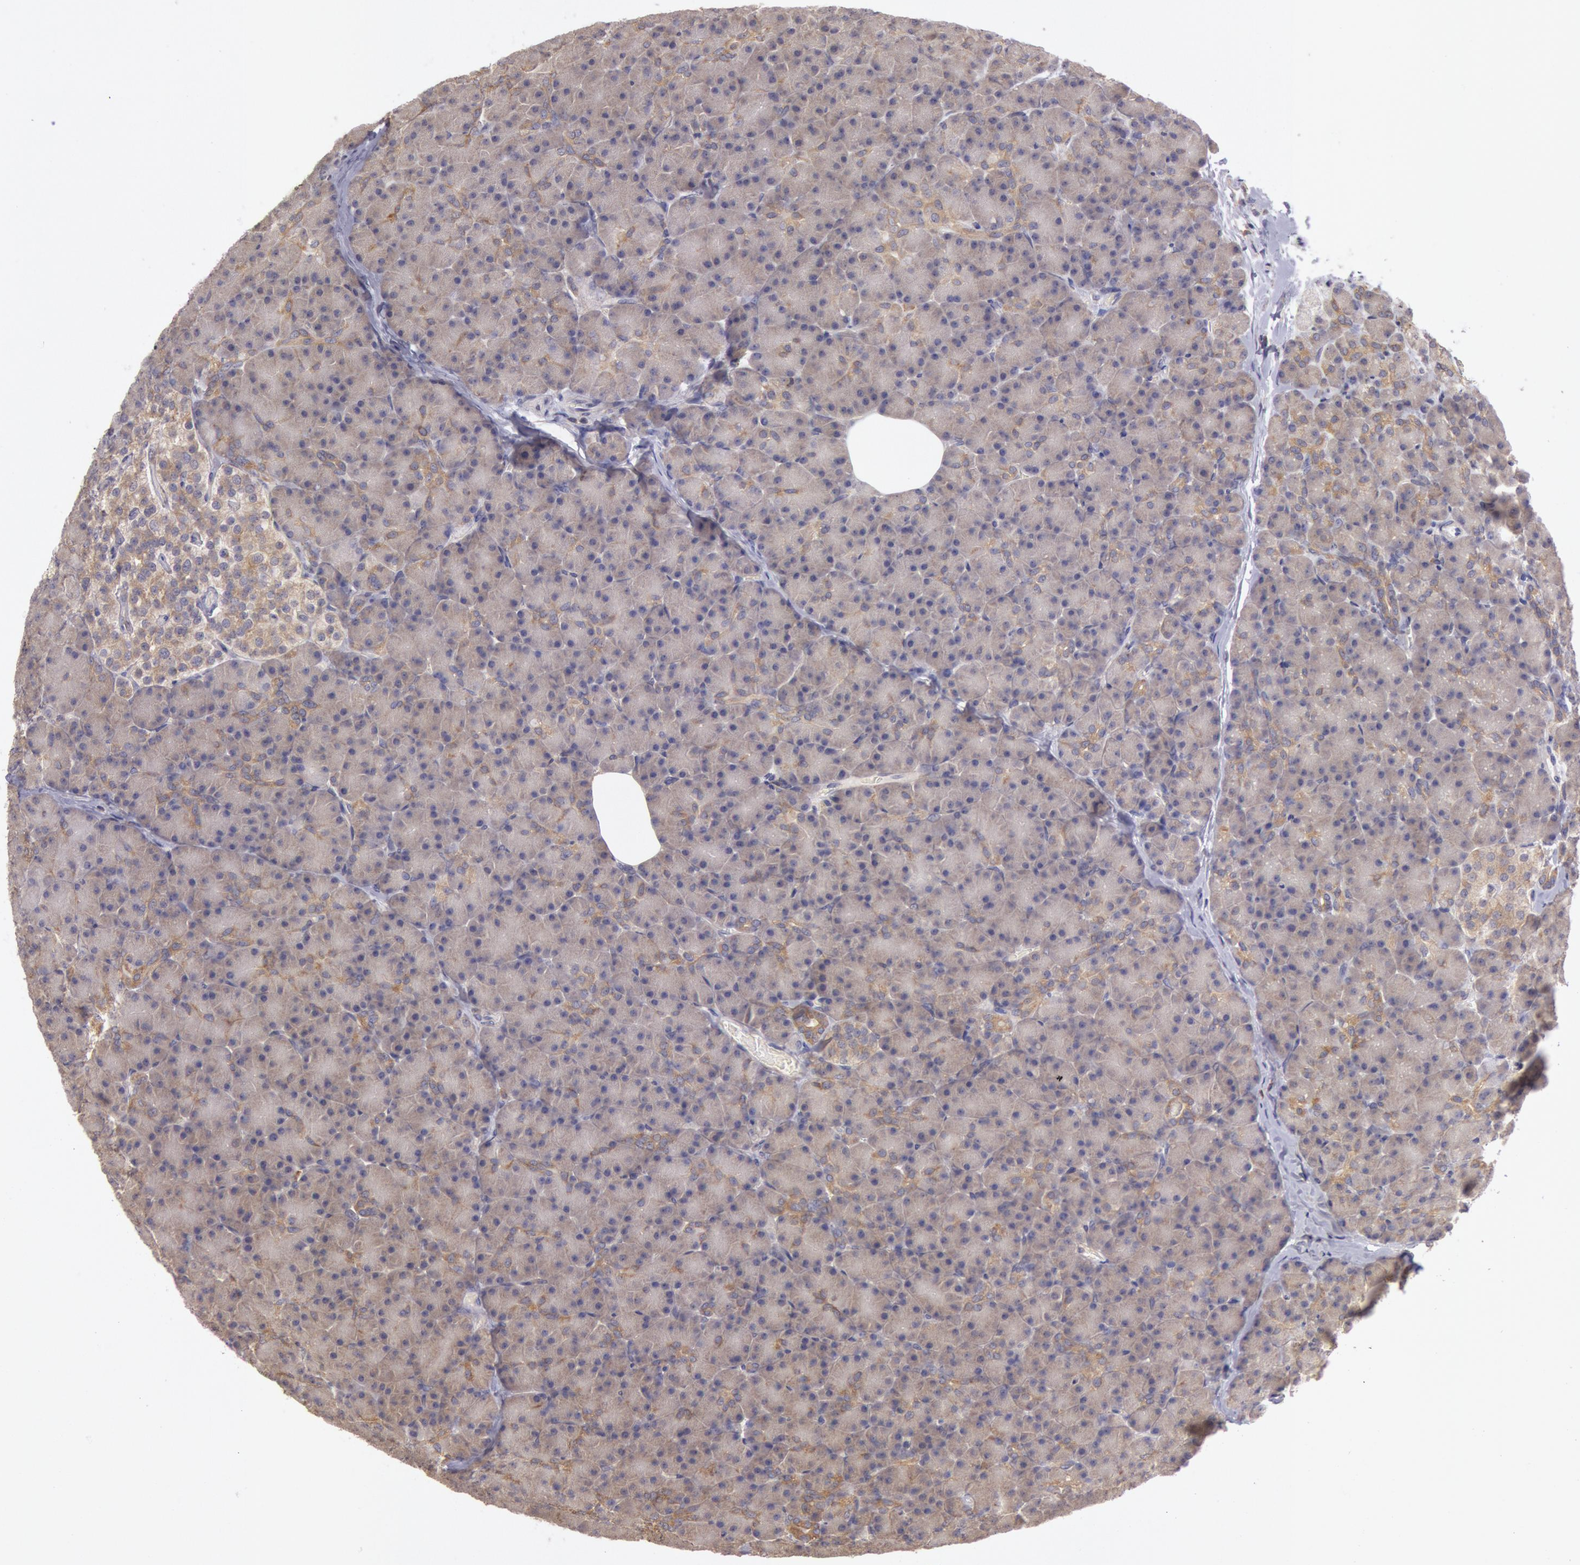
{"staining": {"intensity": "moderate", "quantity": ">75%", "location": "cytoplasmic/membranous"}, "tissue": "pancreas", "cell_type": "Exocrine glandular cells", "image_type": "normal", "snomed": [{"axis": "morphology", "description": "Normal tissue, NOS"}, {"axis": "topography", "description": "Pancreas"}], "caption": "Immunohistochemistry photomicrograph of normal human pancreas stained for a protein (brown), which demonstrates medium levels of moderate cytoplasmic/membranous expression in about >75% of exocrine glandular cells.", "gene": "NMT2", "patient": {"sex": "female", "age": 43}}